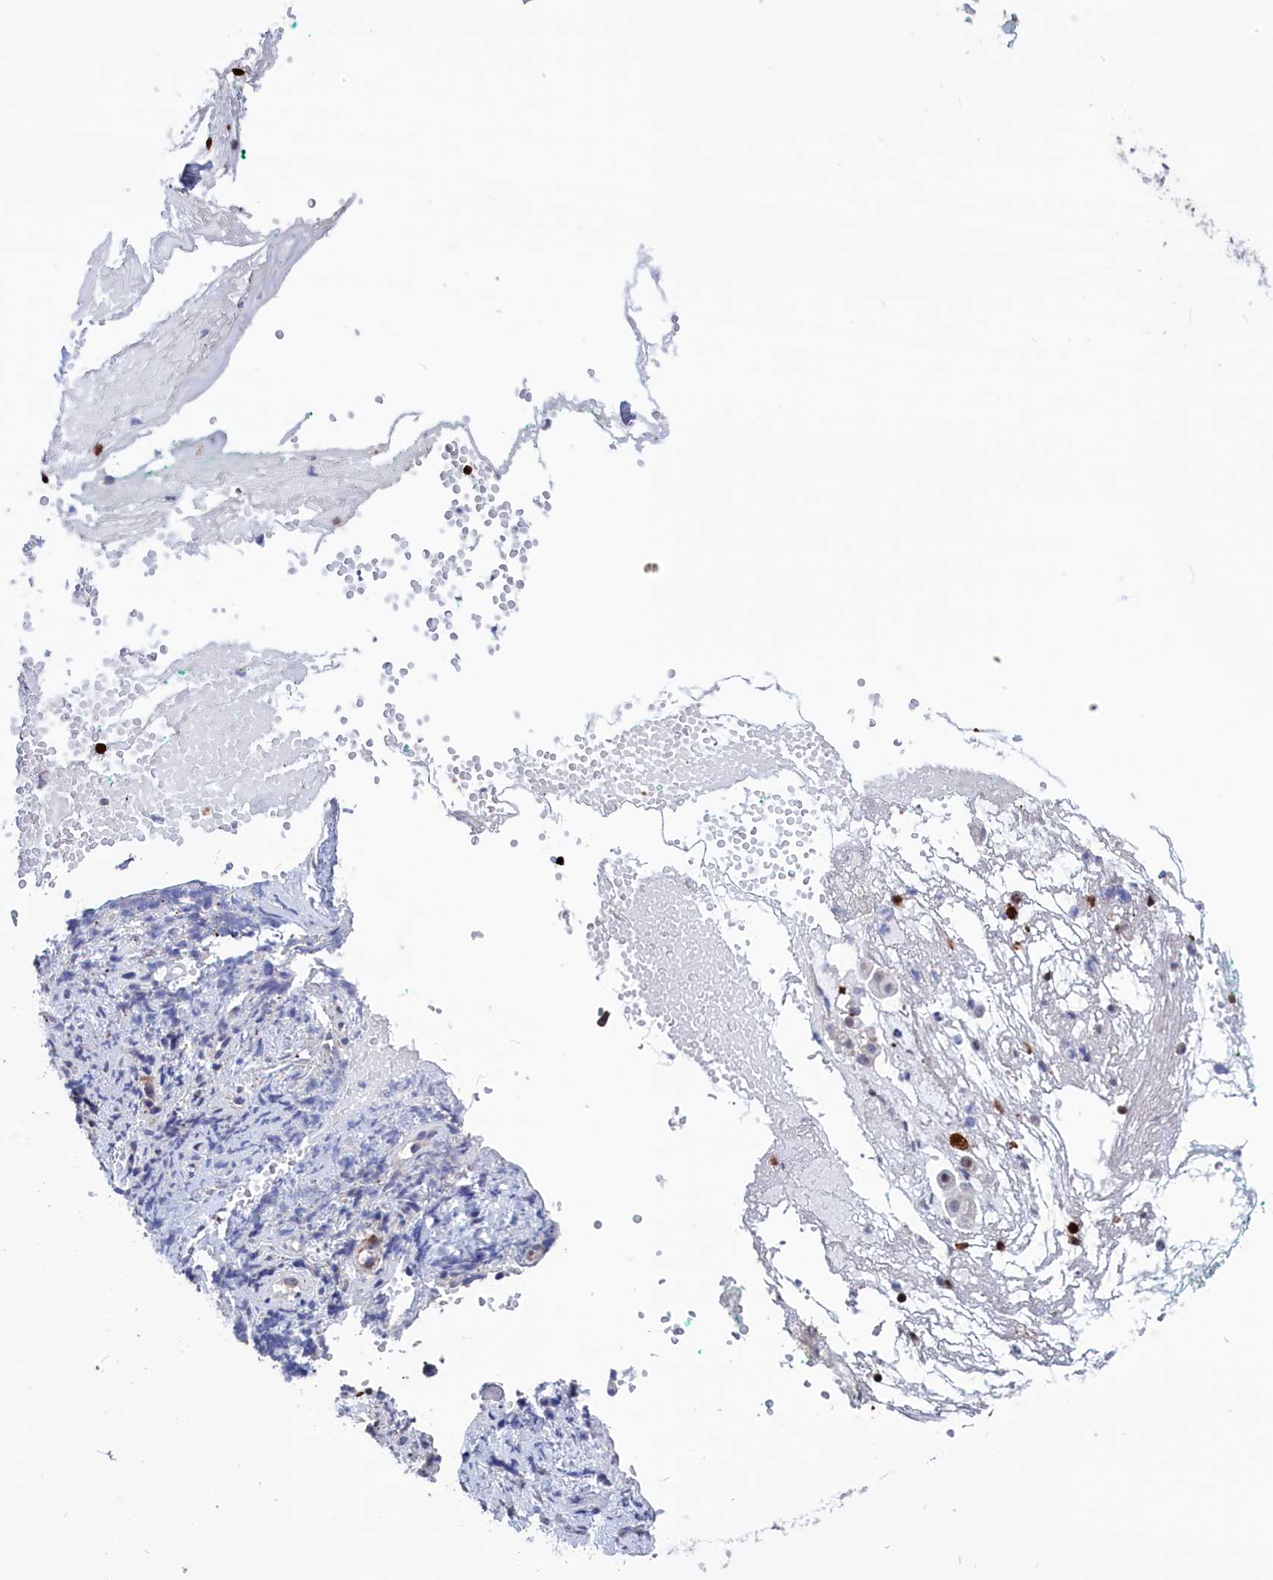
{"staining": {"intensity": "moderate", "quantity": "25%-75%", "location": "nuclear"}, "tissue": "adipose tissue", "cell_type": "Adipocytes", "image_type": "normal", "snomed": [{"axis": "morphology", "description": "Normal tissue, NOS"}, {"axis": "morphology", "description": "Basal cell carcinoma"}, {"axis": "topography", "description": "Cartilage tissue"}, {"axis": "topography", "description": "Nasopharynx"}, {"axis": "topography", "description": "Oral tissue"}], "caption": "A high-resolution histopathology image shows immunohistochemistry (IHC) staining of benign adipose tissue, which exhibits moderate nuclear expression in approximately 25%-75% of adipocytes. Nuclei are stained in blue.", "gene": "CRIP1", "patient": {"sex": "female", "age": 77}}